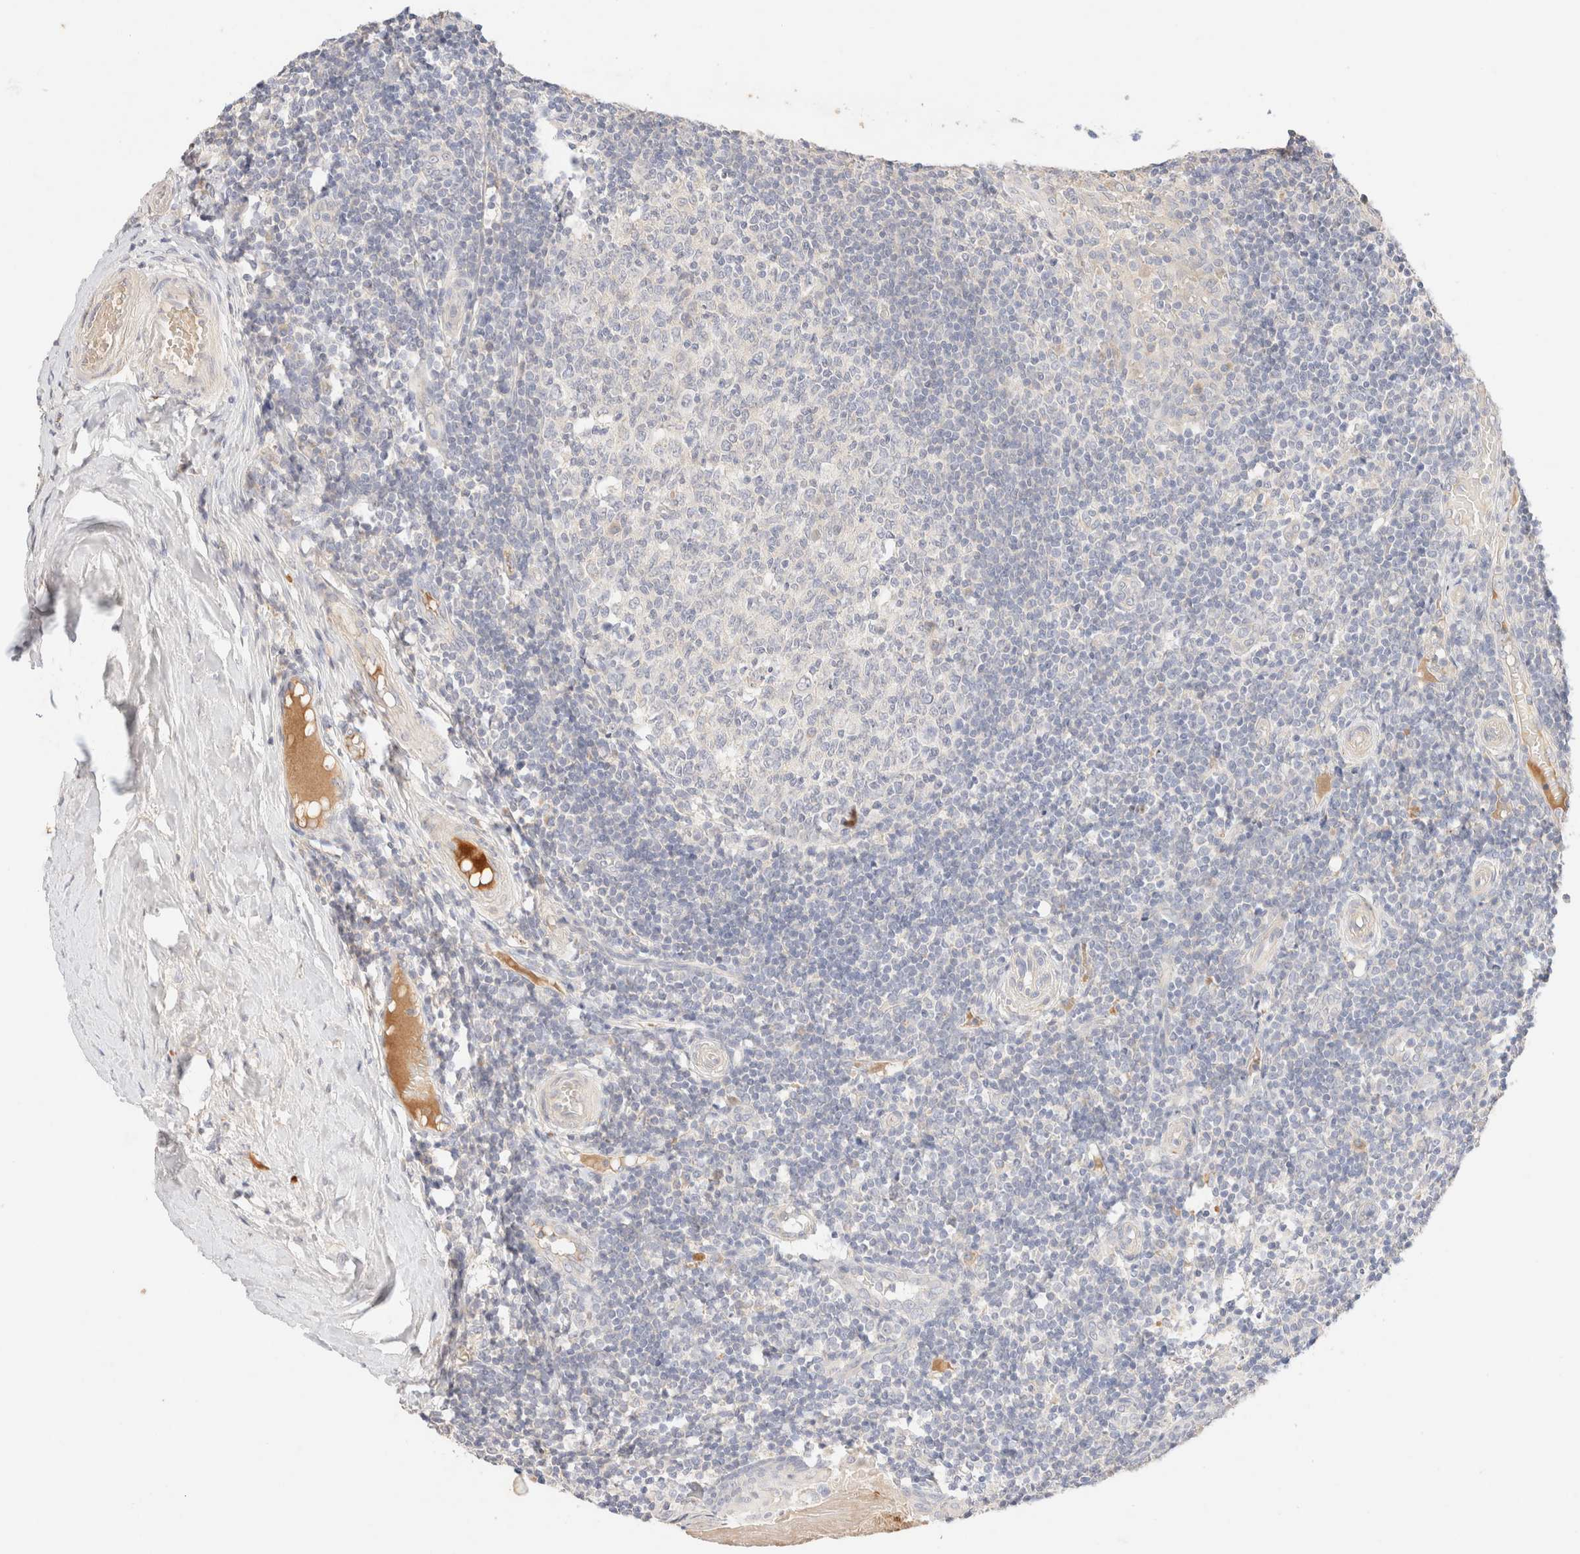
{"staining": {"intensity": "negative", "quantity": "none", "location": "none"}, "tissue": "tonsil", "cell_type": "Germinal center cells", "image_type": "normal", "snomed": [{"axis": "morphology", "description": "Normal tissue, NOS"}, {"axis": "topography", "description": "Tonsil"}], "caption": "IHC histopathology image of unremarkable human tonsil stained for a protein (brown), which displays no staining in germinal center cells. (DAB (3,3'-diaminobenzidine) immunohistochemistry (IHC) visualized using brightfield microscopy, high magnification).", "gene": "SNTB1", "patient": {"sex": "female", "age": 19}}